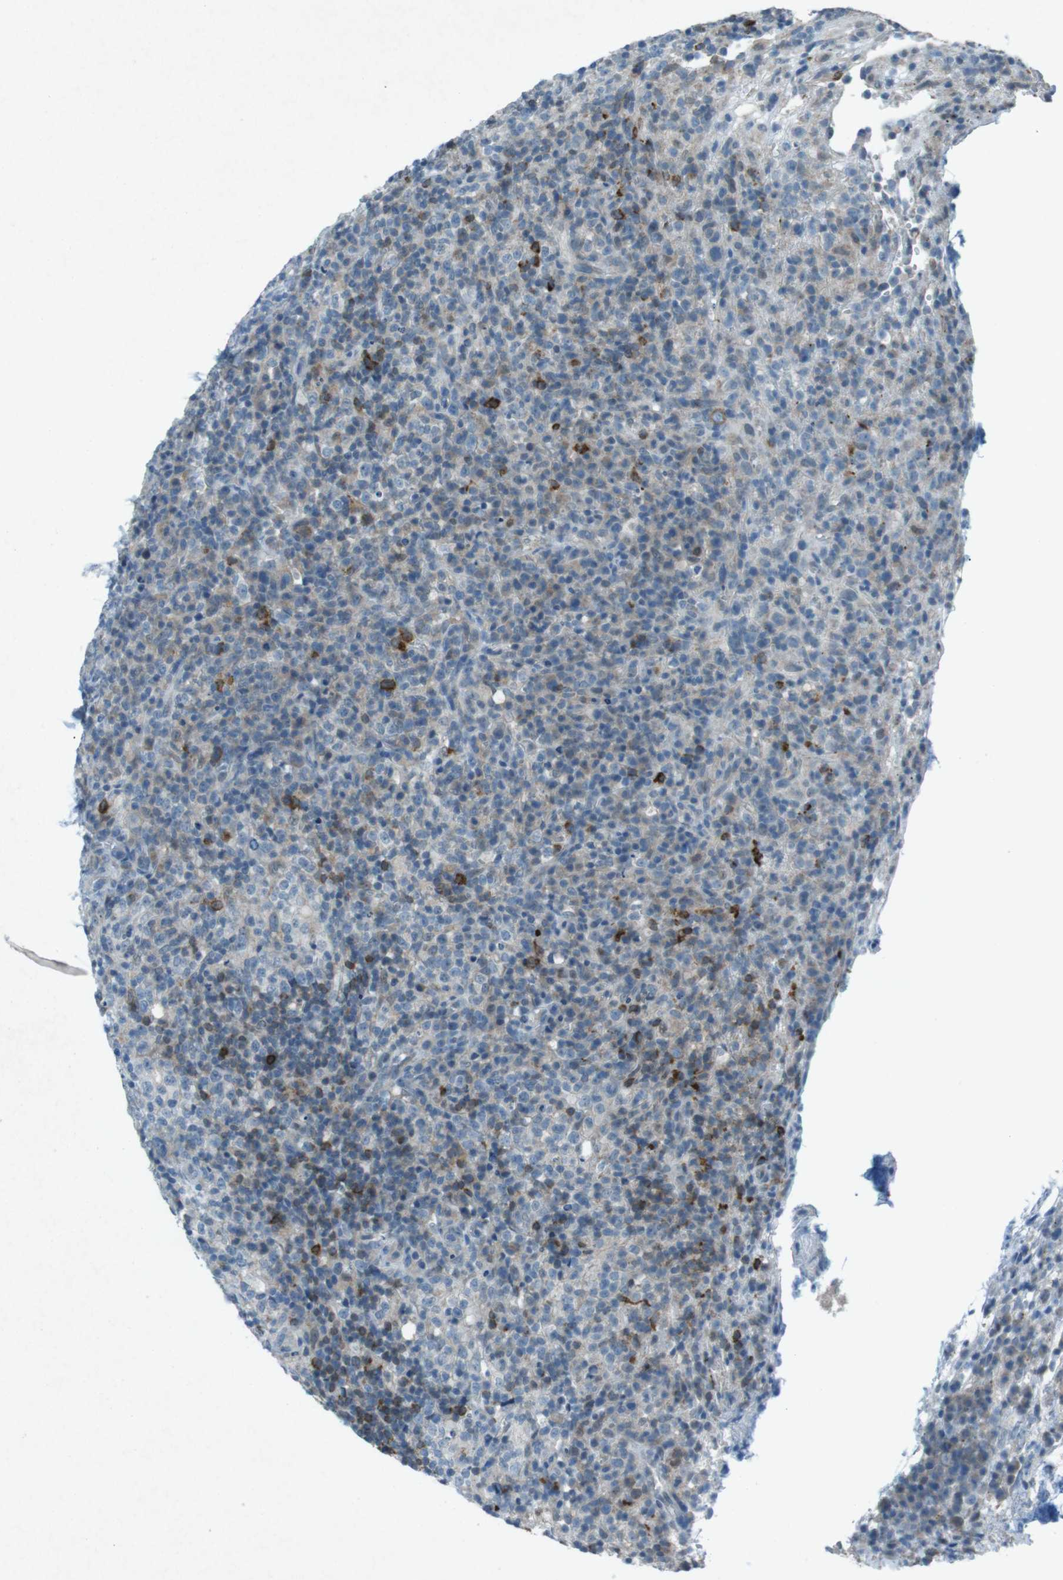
{"staining": {"intensity": "strong", "quantity": "<25%", "location": "cytoplasmic/membranous"}, "tissue": "lymphoma", "cell_type": "Tumor cells", "image_type": "cancer", "snomed": [{"axis": "morphology", "description": "Malignant lymphoma, non-Hodgkin's type, High grade"}, {"axis": "topography", "description": "Lymph node"}], "caption": "Protein expression analysis of human lymphoma reveals strong cytoplasmic/membranous expression in about <25% of tumor cells. The protein is stained brown, and the nuclei are stained in blue (DAB IHC with brightfield microscopy, high magnification).", "gene": "FCRLA", "patient": {"sex": "female", "age": 76}}